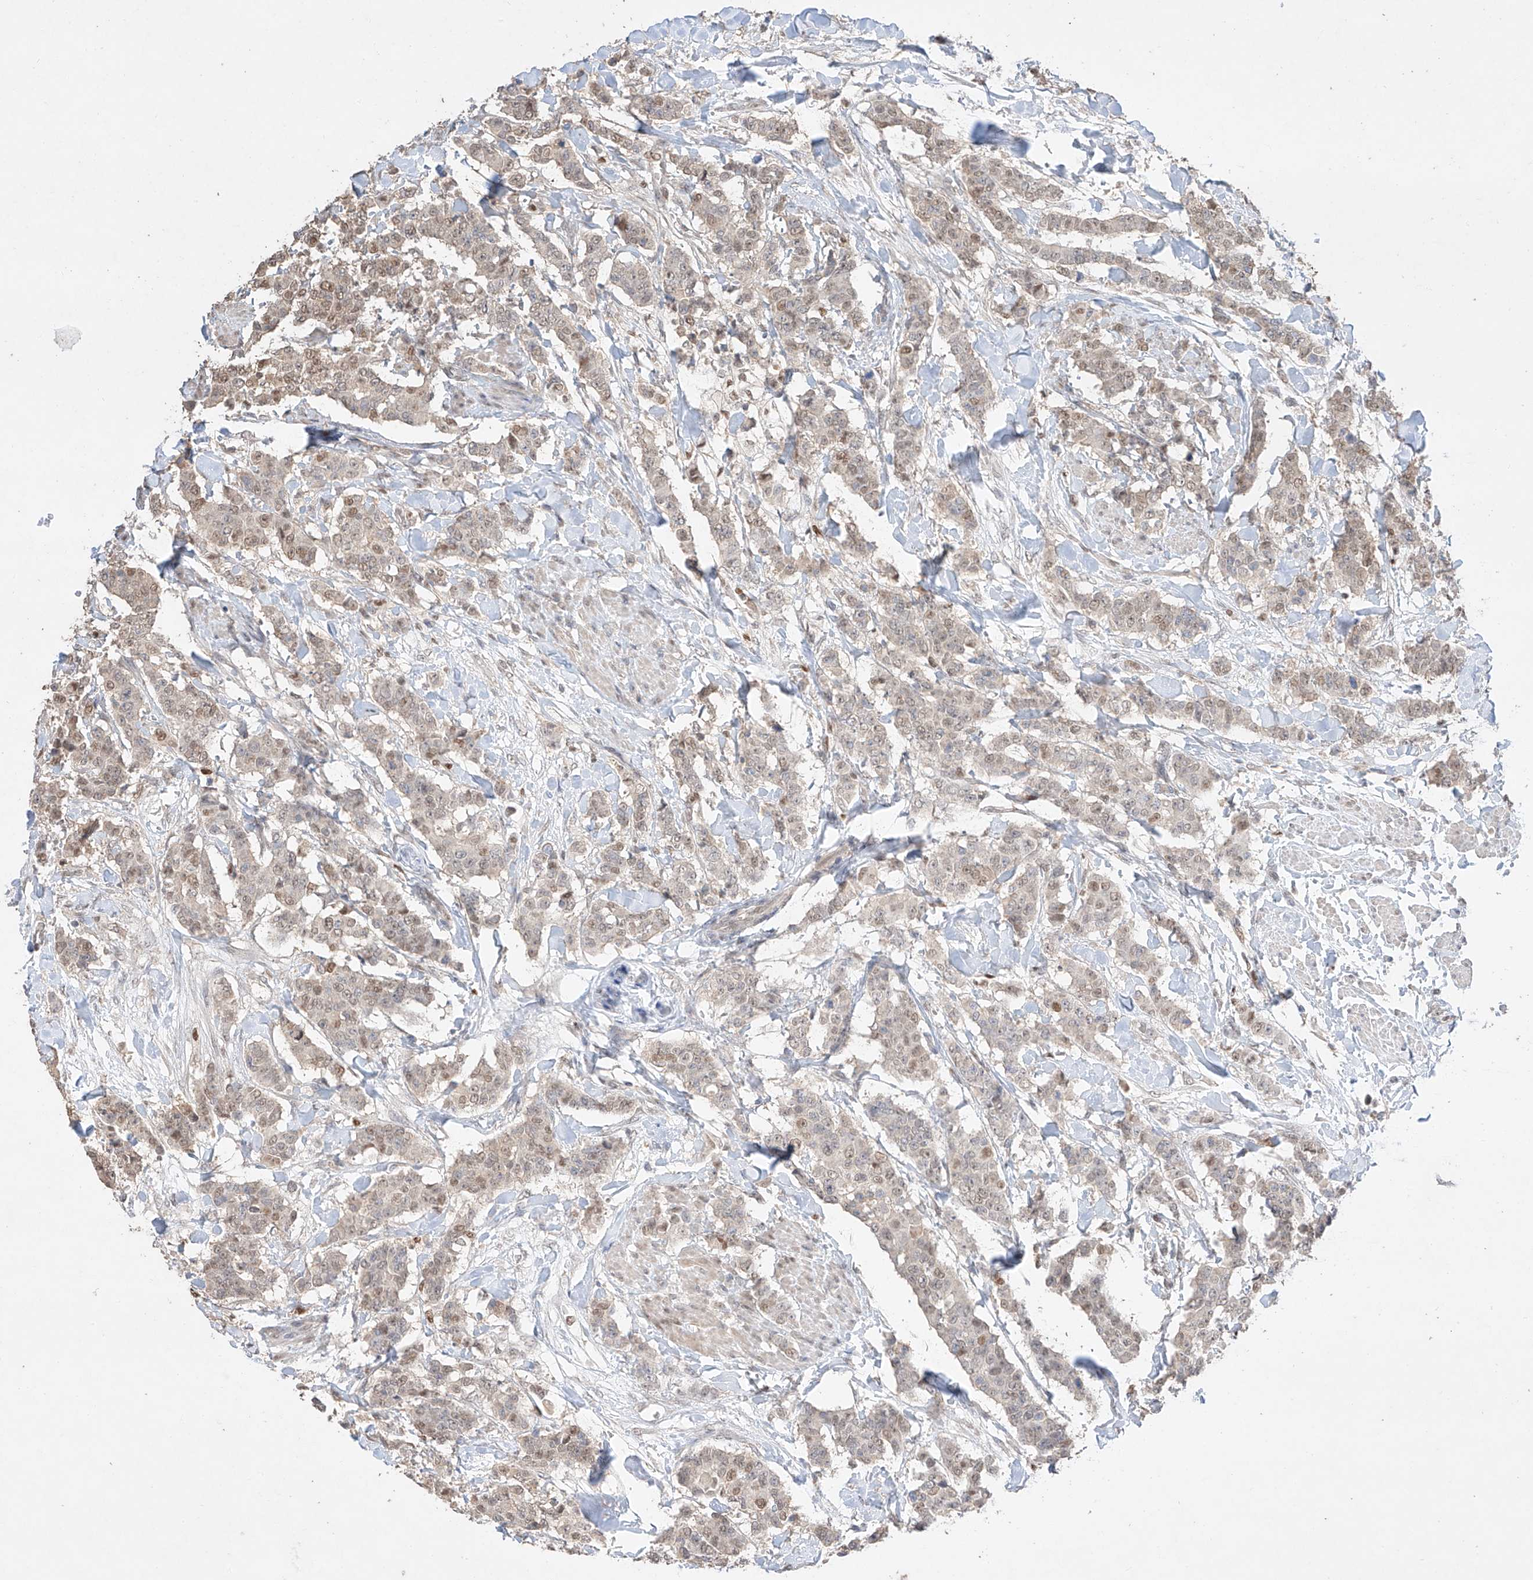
{"staining": {"intensity": "weak", "quantity": "25%-75%", "location": "nuclear"}, "tissue": "breast cancer", "cell_type": "Tumor cells", "image_type": "cancer", "snomed": [{"axis": "morphology", "description": "Duct carcinoma"}, {"axis": "topography", "description": "Breast"}], "caption": "Brown immunohistochemical staining in breast cancer (infiltrating ductal carcinoma) demonstrates weak nuclear staining in approximately 25%-75% of tumor cells. (IHC, brightfield microscopy, high magnification).", "gene": "APIP", "patient": {"sex": "female", "age": 40}}